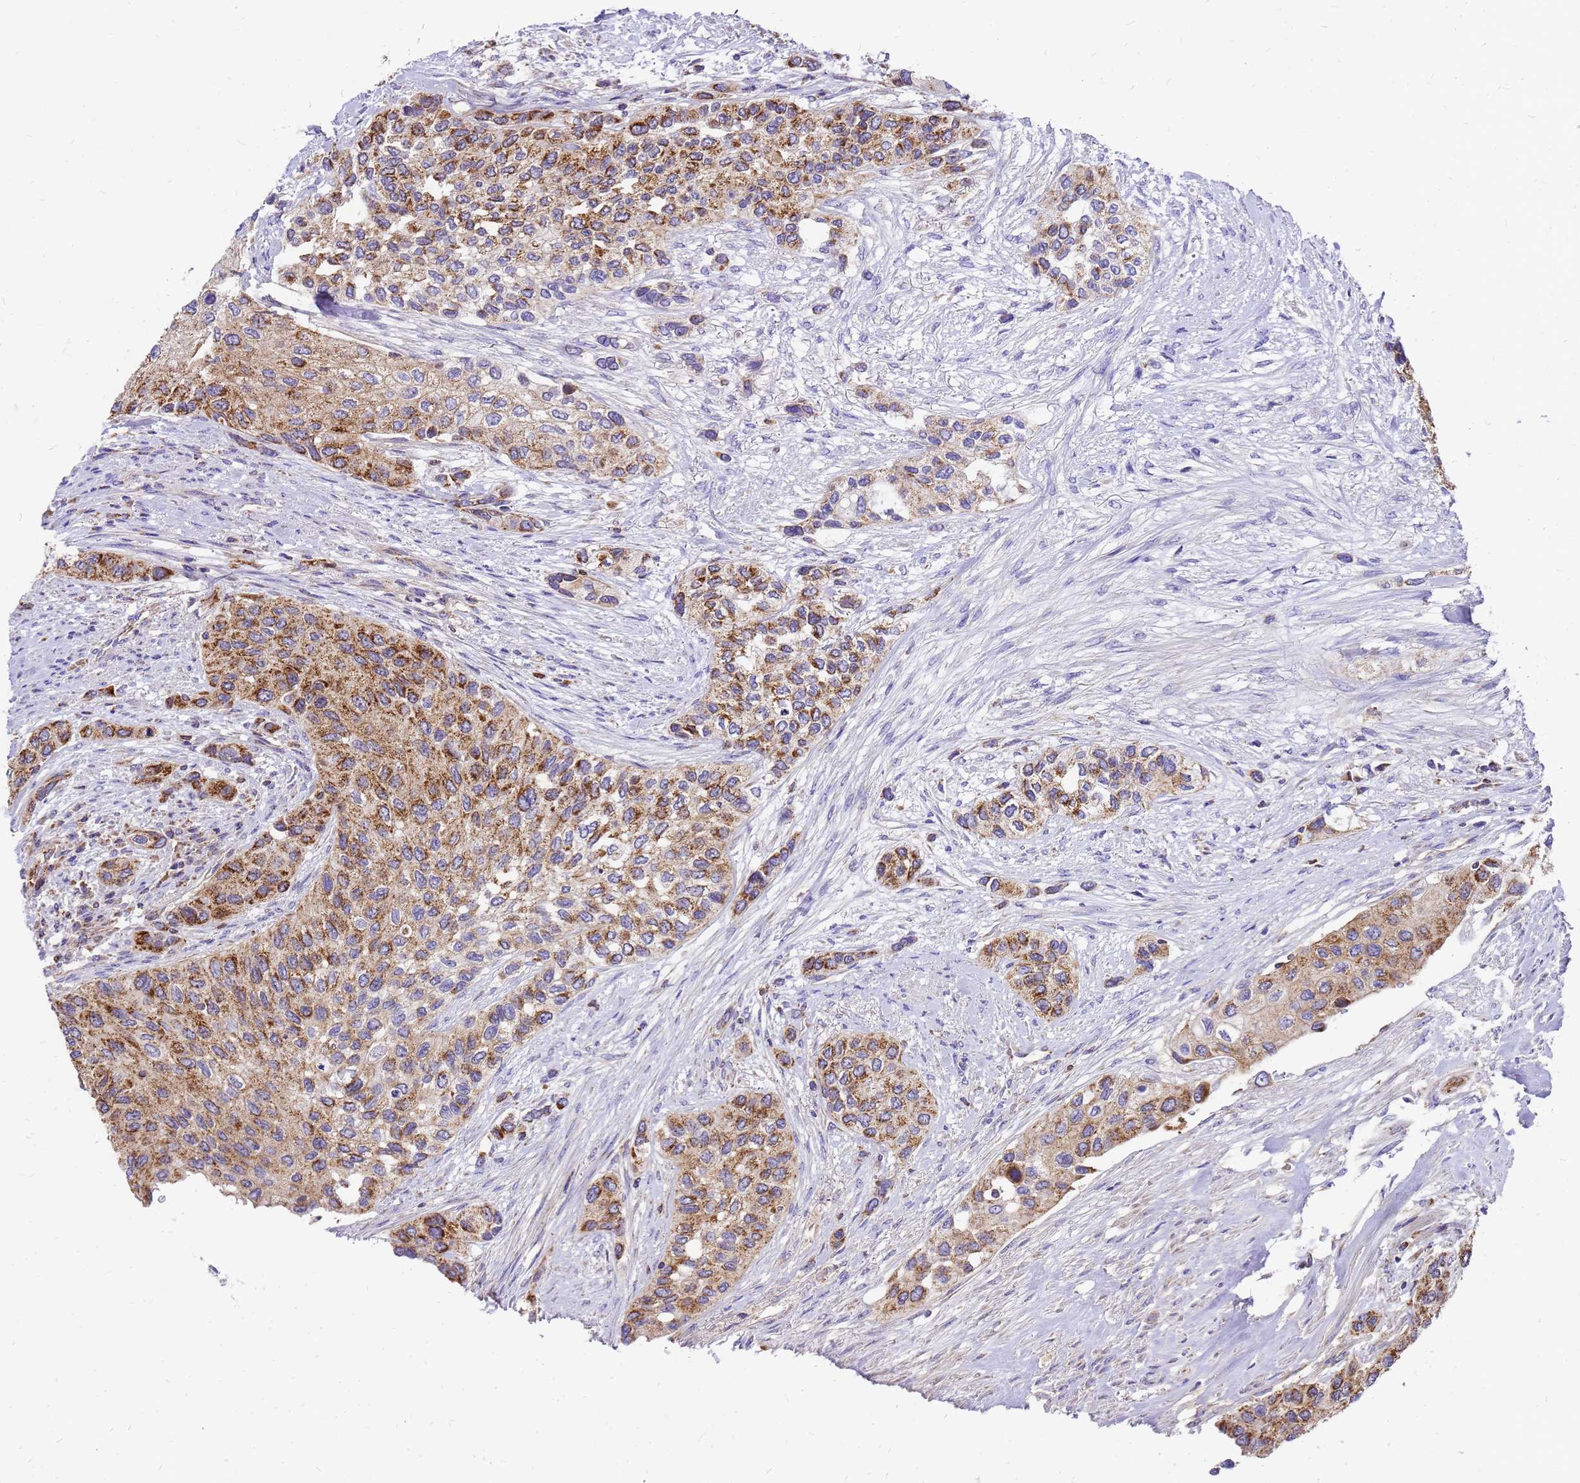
{"staining": {"intensity": "moderate", "quantity": ">75%", "location": "cytoplasmic/membranous"}, "tissue": "urothelial cancer", "cell_type": "Tumor cells", "image_type": "cancer", "snomed": [{"axis": "morphology", "description": "Normal tissue, NOS"}, {"axis": "morphology", "description": "Urothelial carcinoma, High grade"}, {"axis": "topography", "description": "Vascular tissue"}, {"axis": "topography", "description": "Urinary bladder"}], "caption": "The image shows staining of urothelial cancer, revealing moderate cytoplasmic/membranous protein expression (brown color) within tumor cells.", "gene": "MRPS26", "patient": {"sex": "female", "age": 56}}